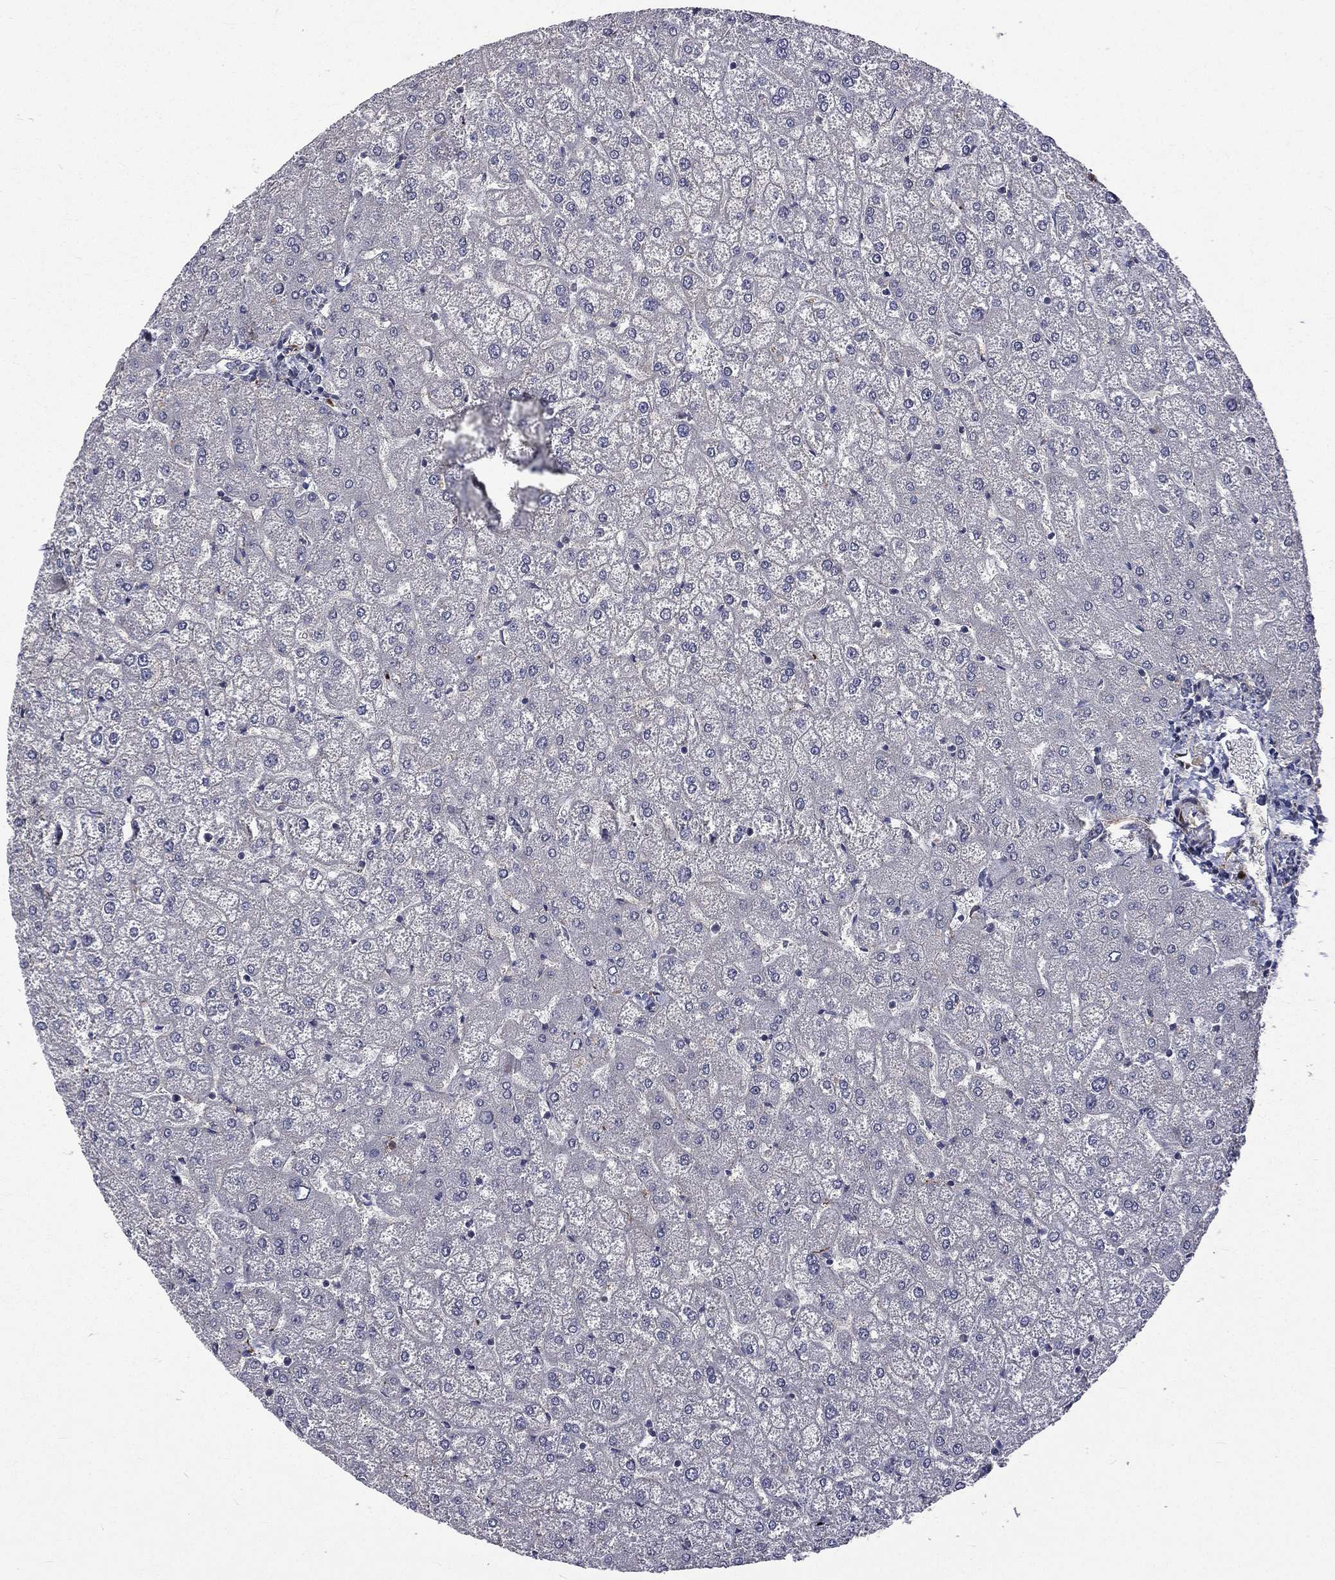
{"staining": {"intensity": "weak", "quantity": "25%-75%", "location": "cytoplasmic/membranous"}, "tissue": "liver", "cell_type": "Cholangiocytes", "image_type": "normal", "snomed": [{"axis": "morphology", "description": "Normal tissue, NOS"}, {"axis": "topography", "description": "Liver"}], "caption": "DAB (3,3'-diaminobenzidine) immunohistochemical staining of unremarkable liver reveals weak cytoplasmic/membranous protein expression in approximately 25%-75% of cholangiocytes.", "gene": "PPFIBP1", "patient": {"sex": "female", "age": 32}}